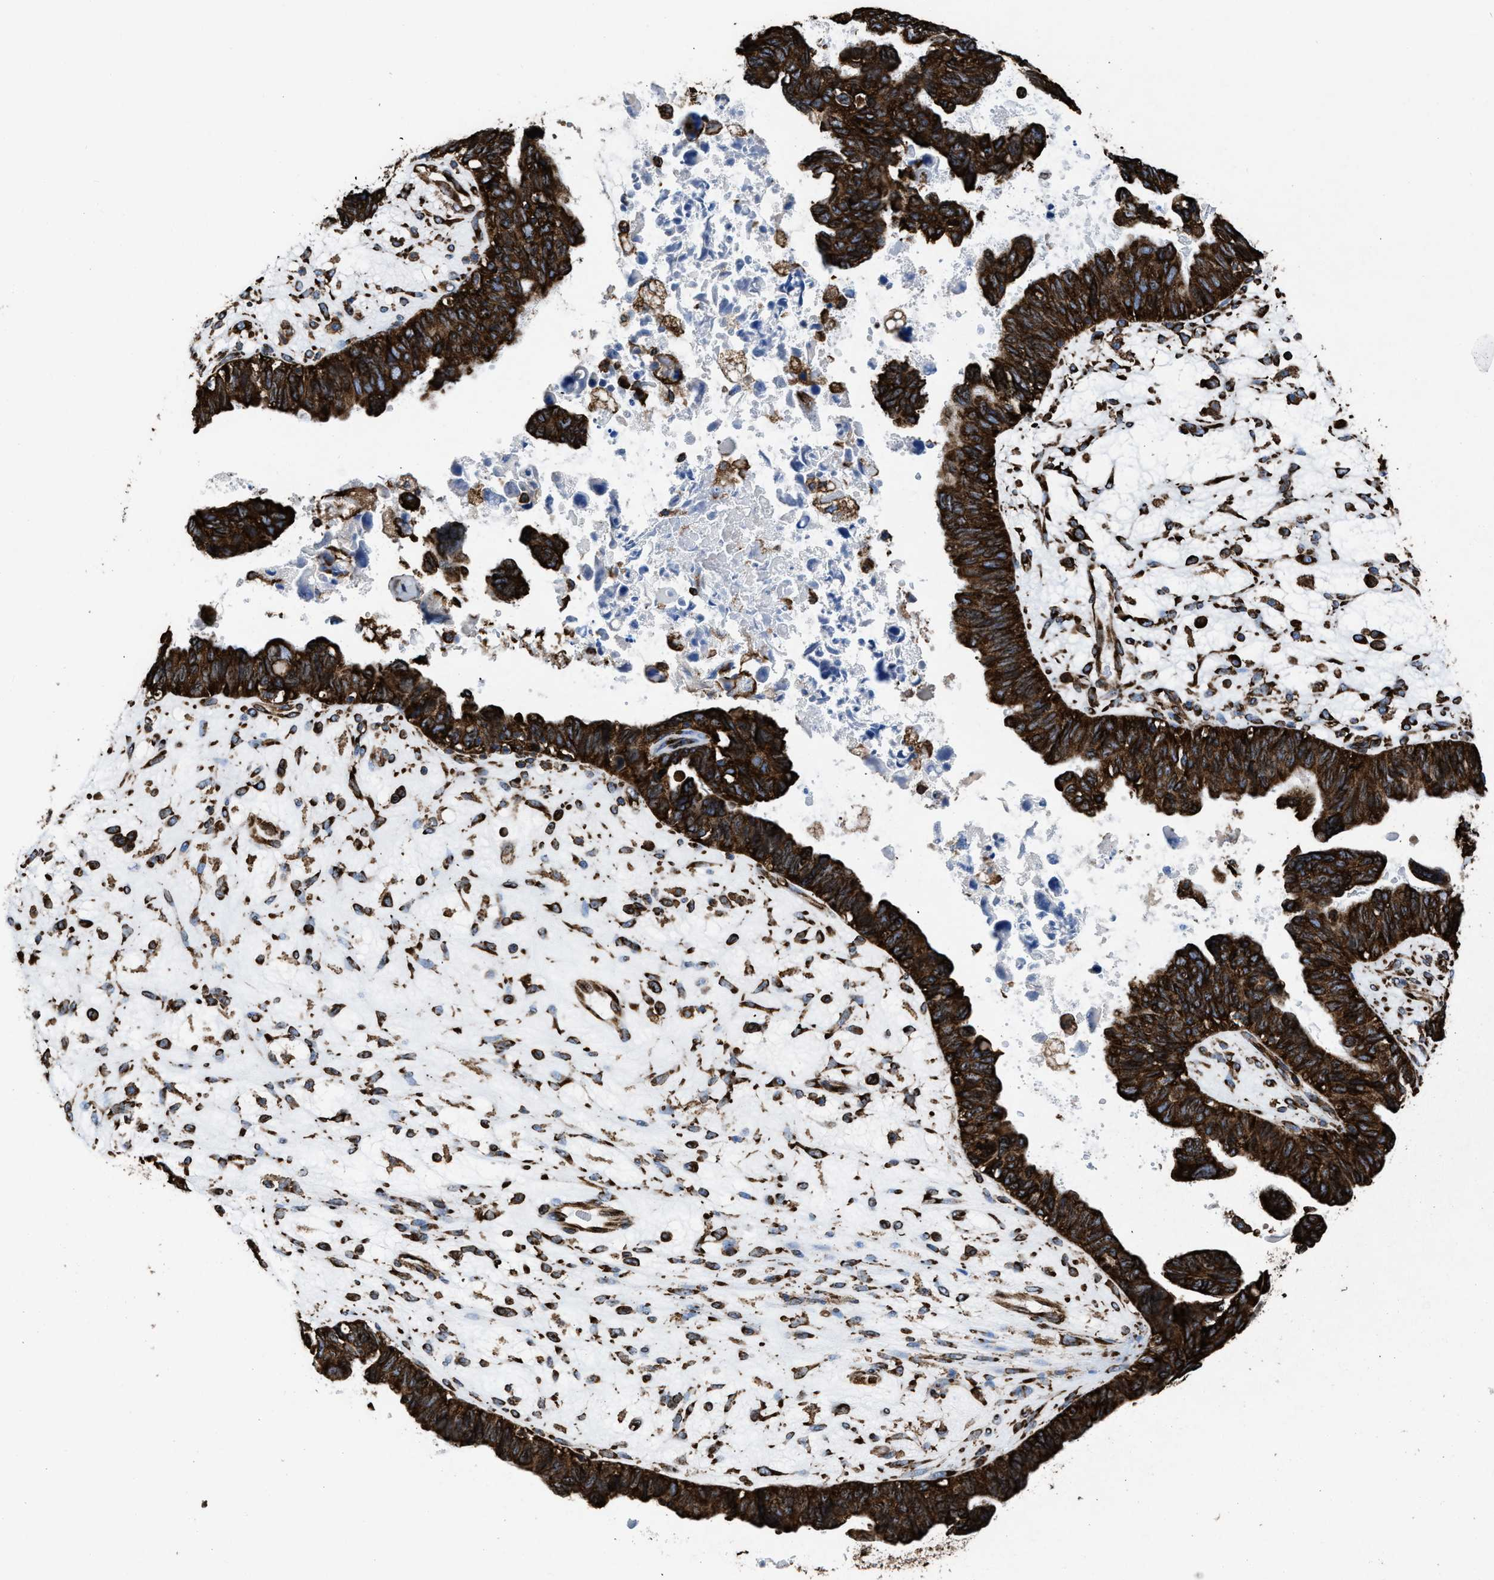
{"staining": {"intensity": "strong", "quantity": ">75%", "location": "cytoplasmic/membranous"}, "tissue": "ovarian cancer", "cell_type": "Tumor cells", "image_type": "cancer", "snomed": [{"axis": "morphology", "description": "Cystadenocarcinoma, serous, NOS"}, {"axis": "topography", "description": "Ovary"}], "caption": "Serous cystadenocarcinoma (ovarian) stained with DAB immunohistochemistry reveals high levels of strong cytoplasmic/membranous positivity in about >75% of tumor cells. (DAB (3,3'-diaminobenzidine) IHC with brightfield microscopy, high magnification).", "gene": "CAPRIN1", "patient": {"sex": "female", "age": 79}}